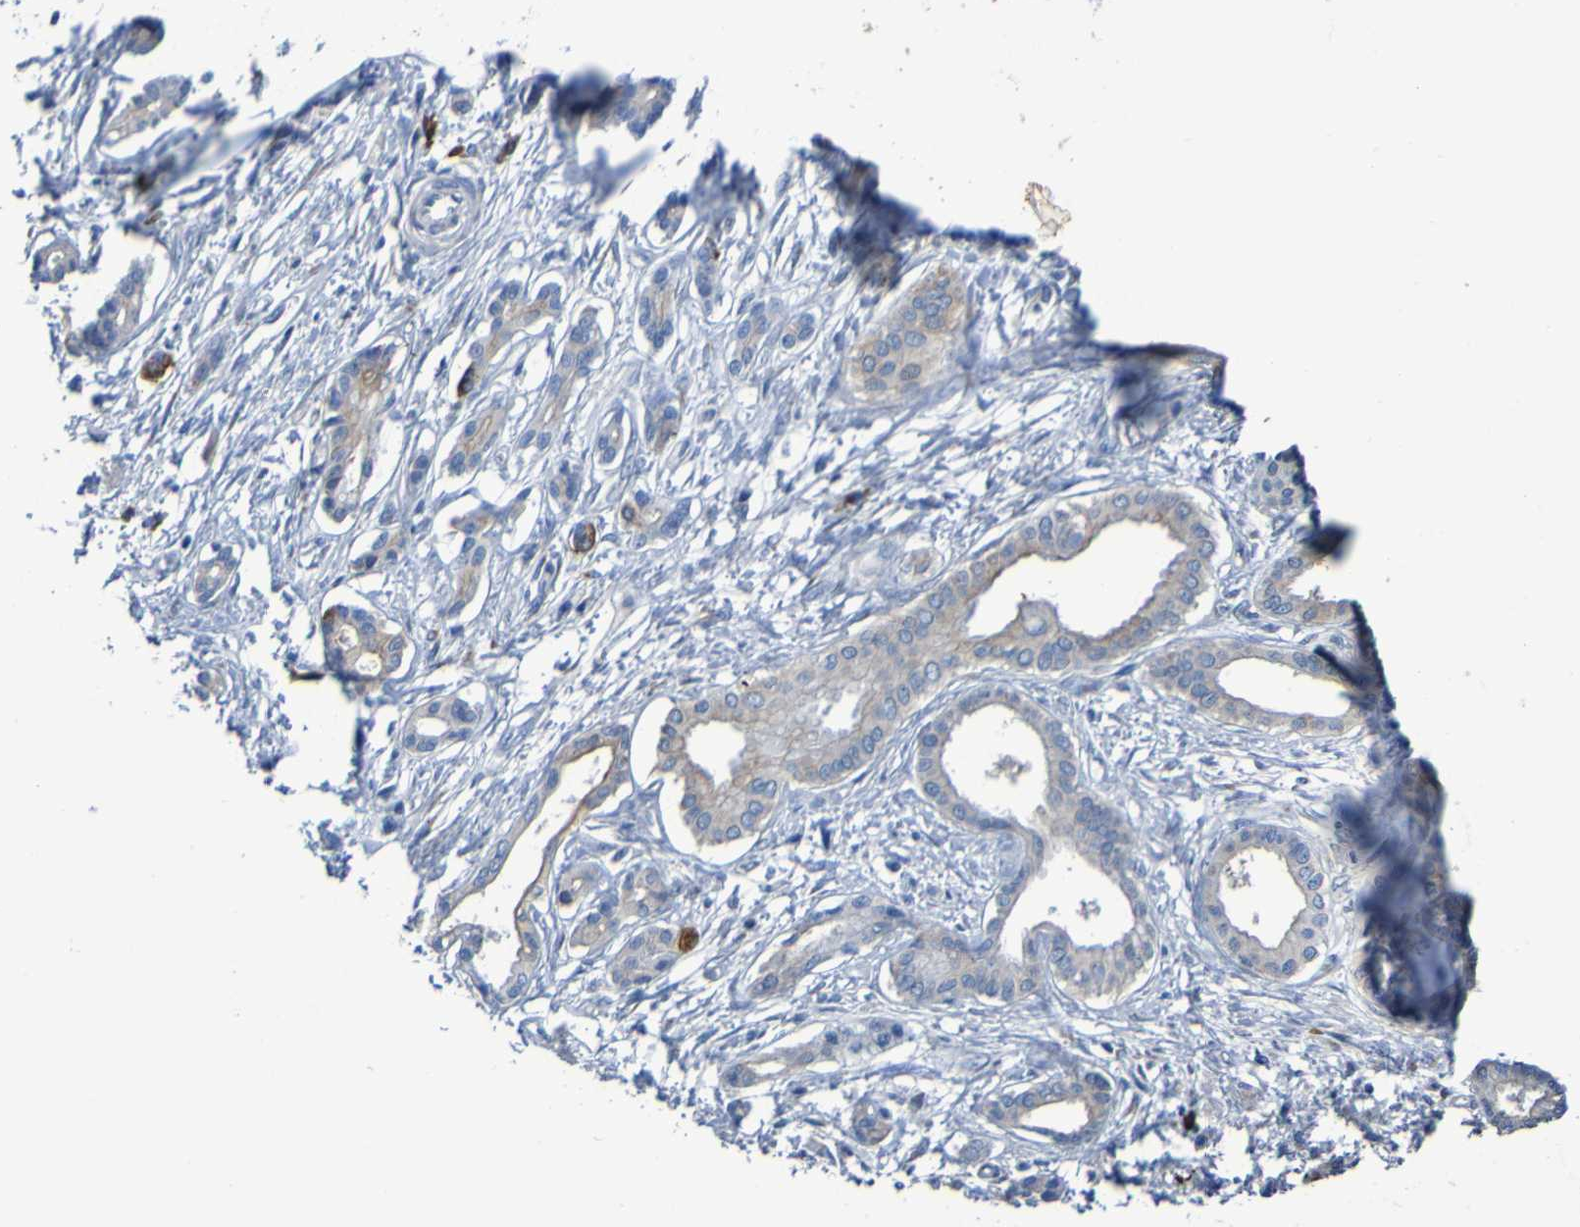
{"staining": {"intensity": "moderate", "quantity": "25%-75%", "location": "cytoplasmic/membranous"}, "tissue": "pancreatic cancer", "cell_type": "Tumor cells", "image_type": "cancer", "snomed": [{"axis": "morphology", "description": "Adenocarcinoma, NOS"}, {"axis": "topography", "description": "Pancreas"}], "caption": "This photomicrograph reveals immunohistochemistry staining of human adenocarcinoma (pancreatic), with medium moderate cytoplasmic/membranous expression in about 25%-75% of tumor cells.", "gene": "C11orf24", "patient": {"sex": "male", "age": 56}}